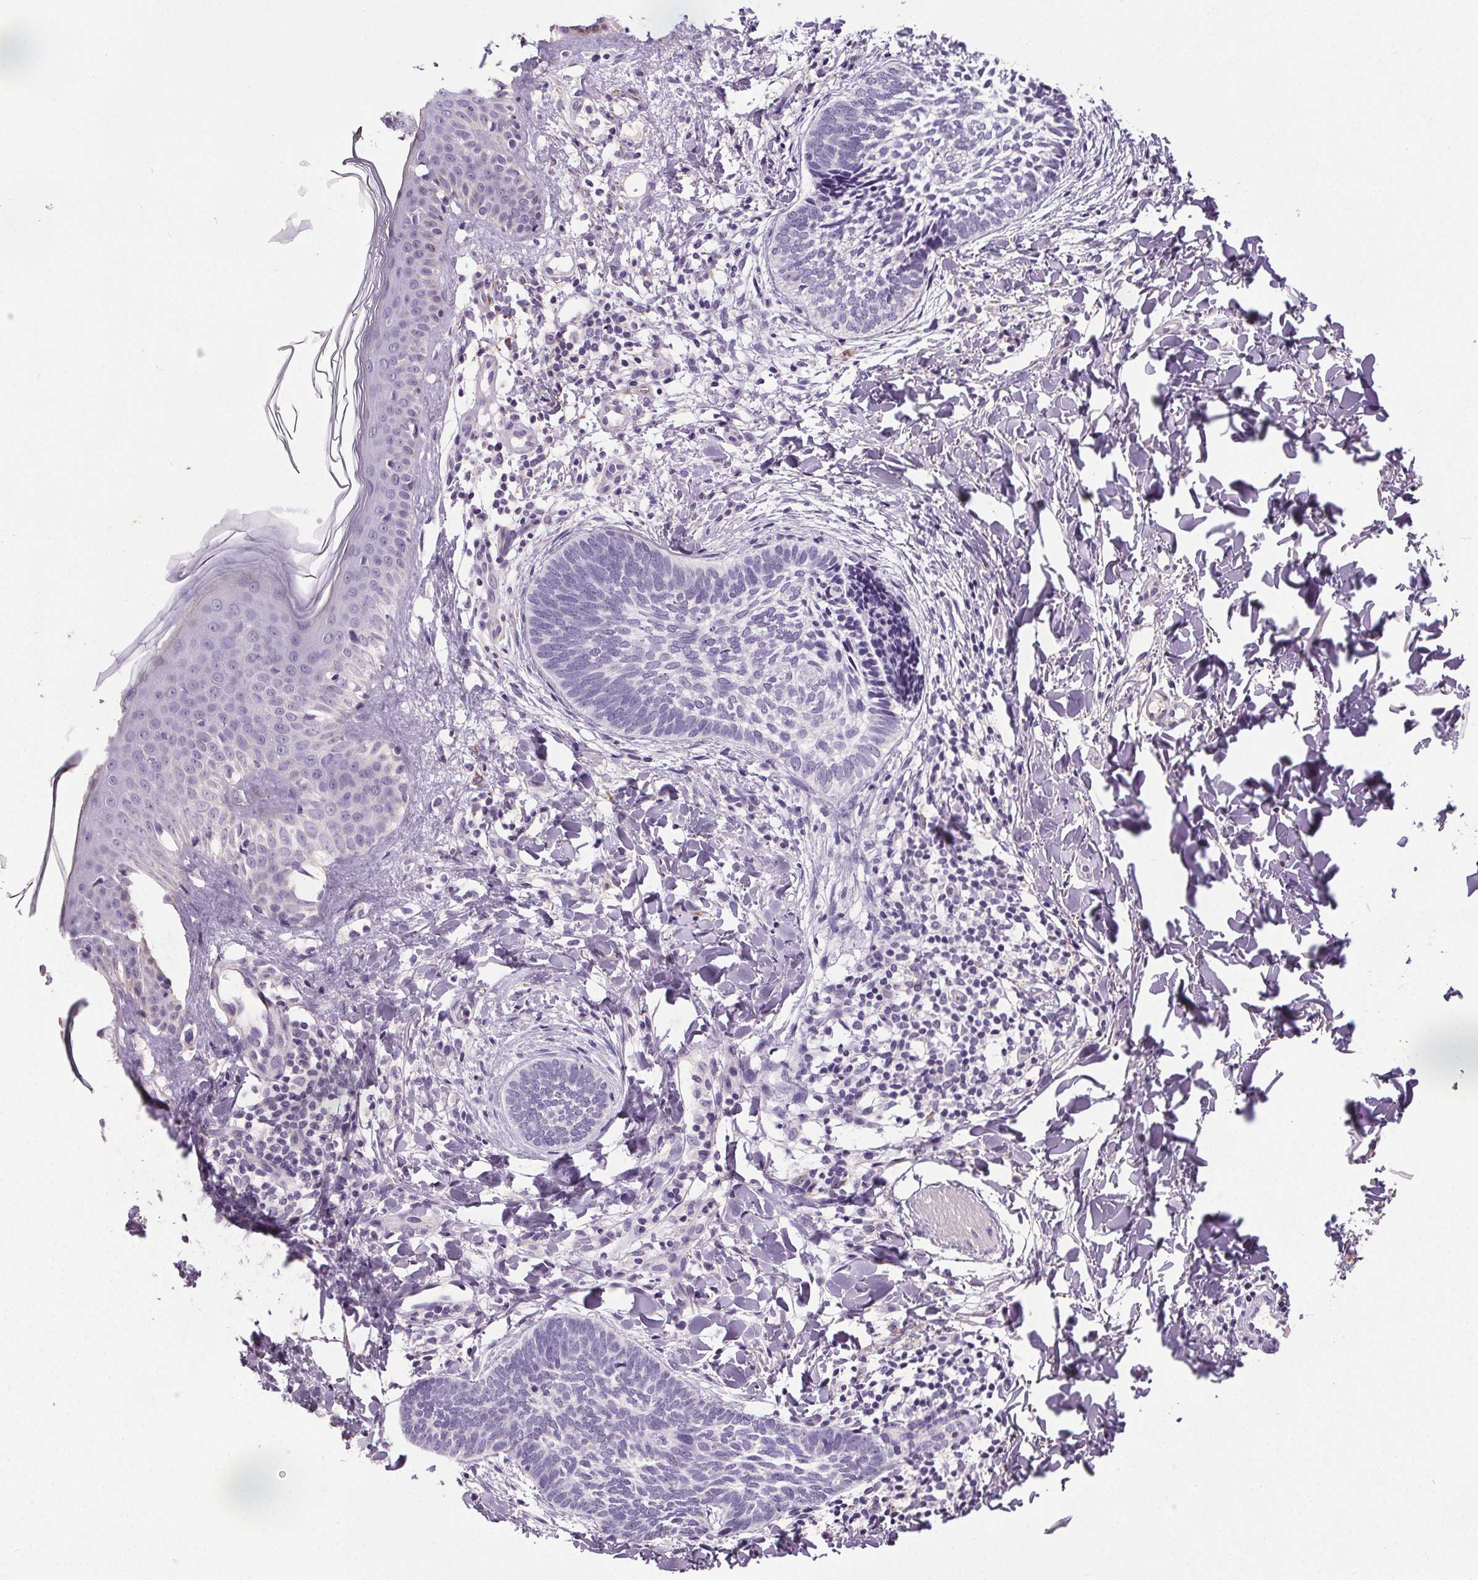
{"staining": {"intensity": "negative", "quantity": "none", "location": "none"}, "tissue": "skin cancer", "cell_type": "Tumor cells", "image_type": "cancer", "snomed": [{"axis": "morphology", "description": "Normal tissue, NOS"}, {"axis": "morphology", "description": "Basal cell carcinoma"}, {"axis": "topography", "description": "Skin"}], "caption": "IHC of human basal cell carcinoma (skin) demonstrates no expression in tumor cells. Brightfield microscopy of immunohistochemistry (IHC) stained with DAB (3,3'-diaminobenzidine) (brown) and hematoxylin (blue), captured at high magnification.", "gene": "GPIHBP1", "patient": {"sex": "male", "age": 46}}